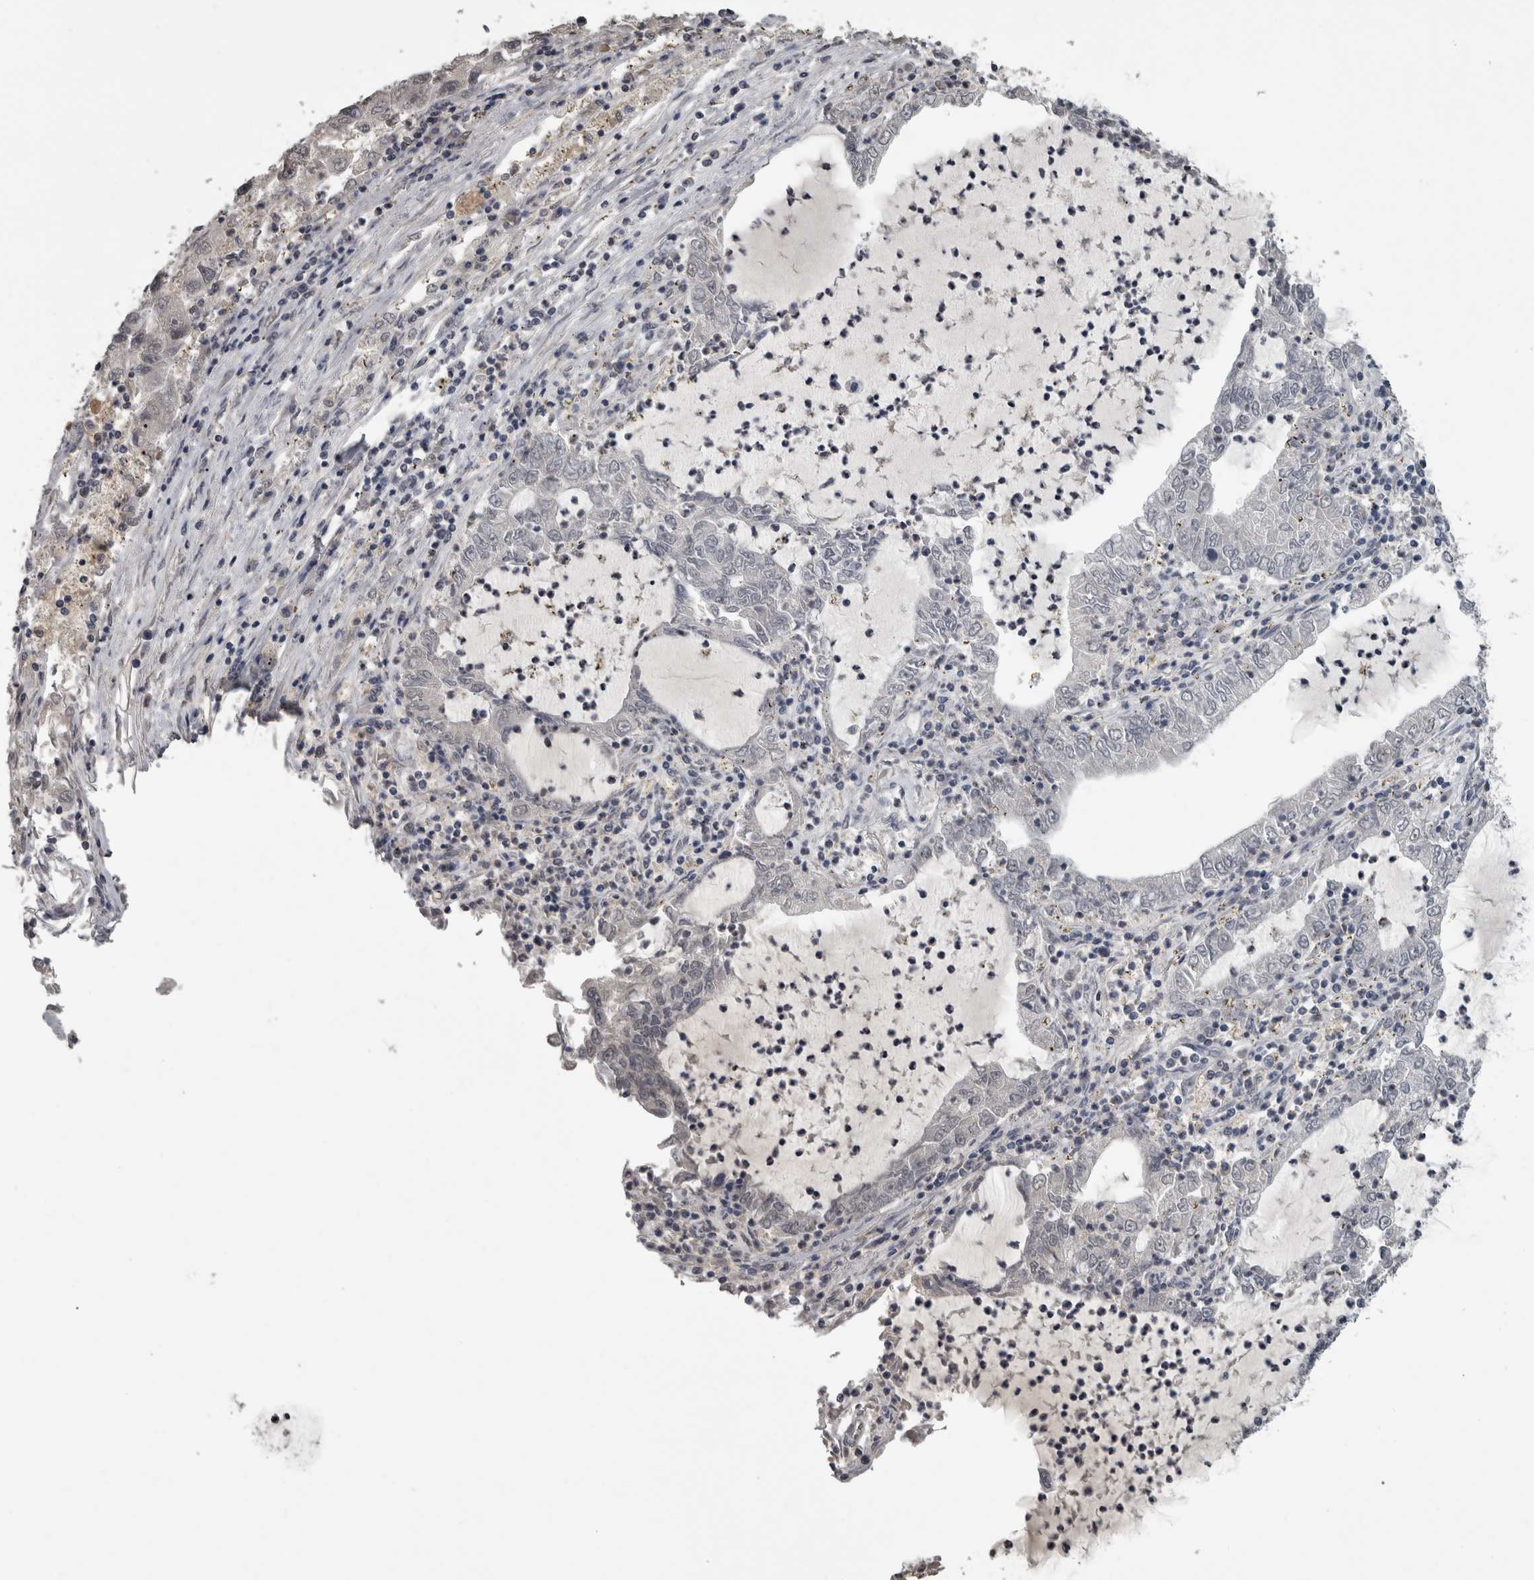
{"staining": {"intensity": "negative", "quantity": "none", "location": "none"}, "tissue": "lung cancer", "cell_type": "Tumor cells", "image_type": "cancer", "snomed": [{"axis": "morphology", "description": "Adenocarcinoma, NOS"}, {"axis": "topography", "description": "Lung"}], "caption": "Tumor cells show no significant positivity in lung cancer.", "gene": "PIK3AP1", "patient": {"sex": "female", "age": 51}}